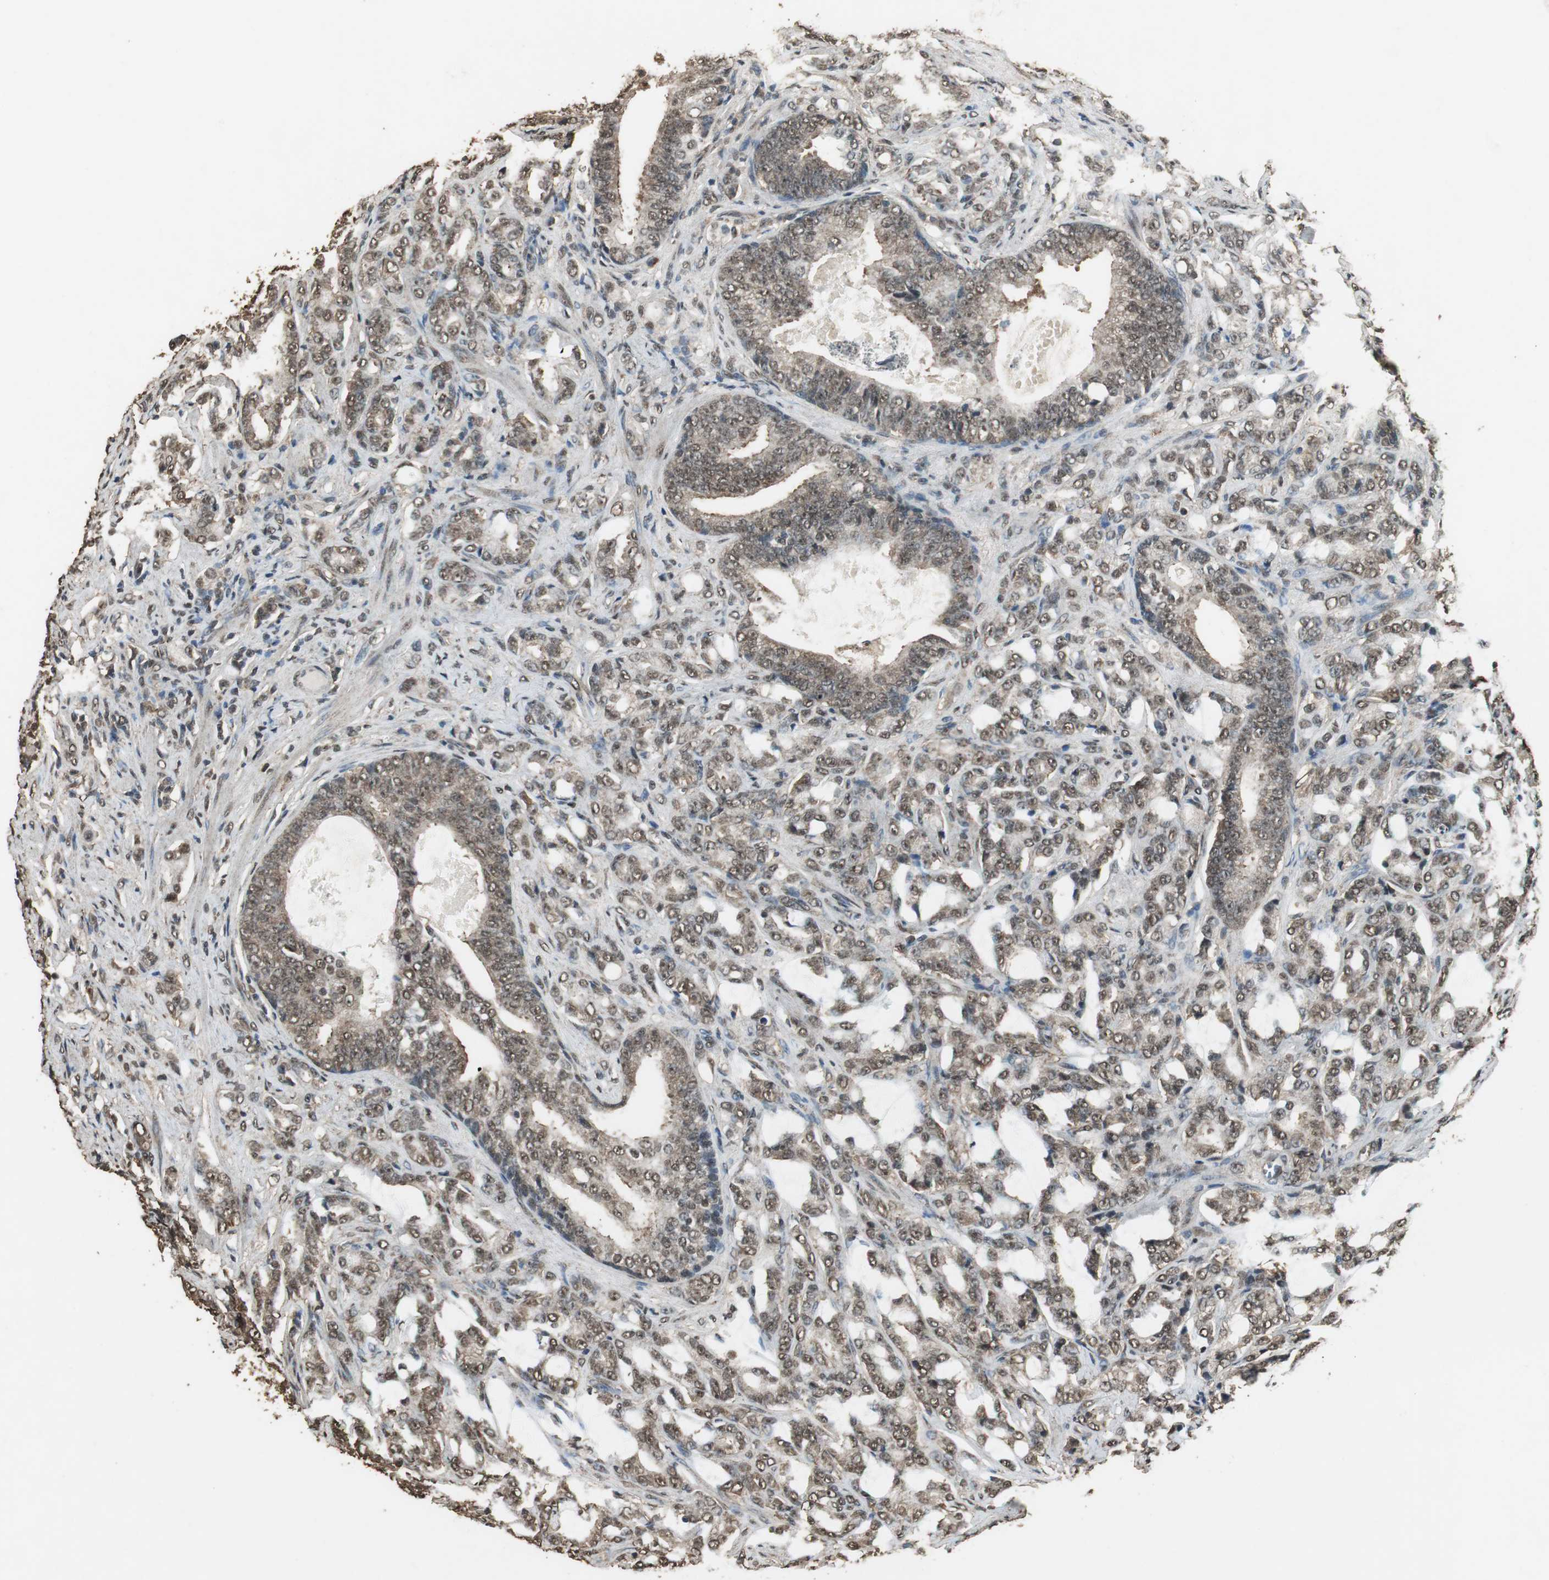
{"staining": {"intensity": "moderate", "quantity": ">75%", "location": "cytoplasmic/membranous,nuclear"}, "tissue": "prostate cancer", "cell_type": "Tumor cells", "image_type": "cancer", "snomed": [{"axis": "morphology", "description": "Adenocarcinoma, Low grade"}, {"axis": "topography", "description": "Prostate"}], "caption": "Protein staining of adenocarcinoma (low-grade) (prostate) tissue displays moderate cytoplasmic/membranous and nuclear positivity in about >75% of tumor cells.", "gene": "PPP1R13B", "patient": {"sex": "male", "age": 58}}